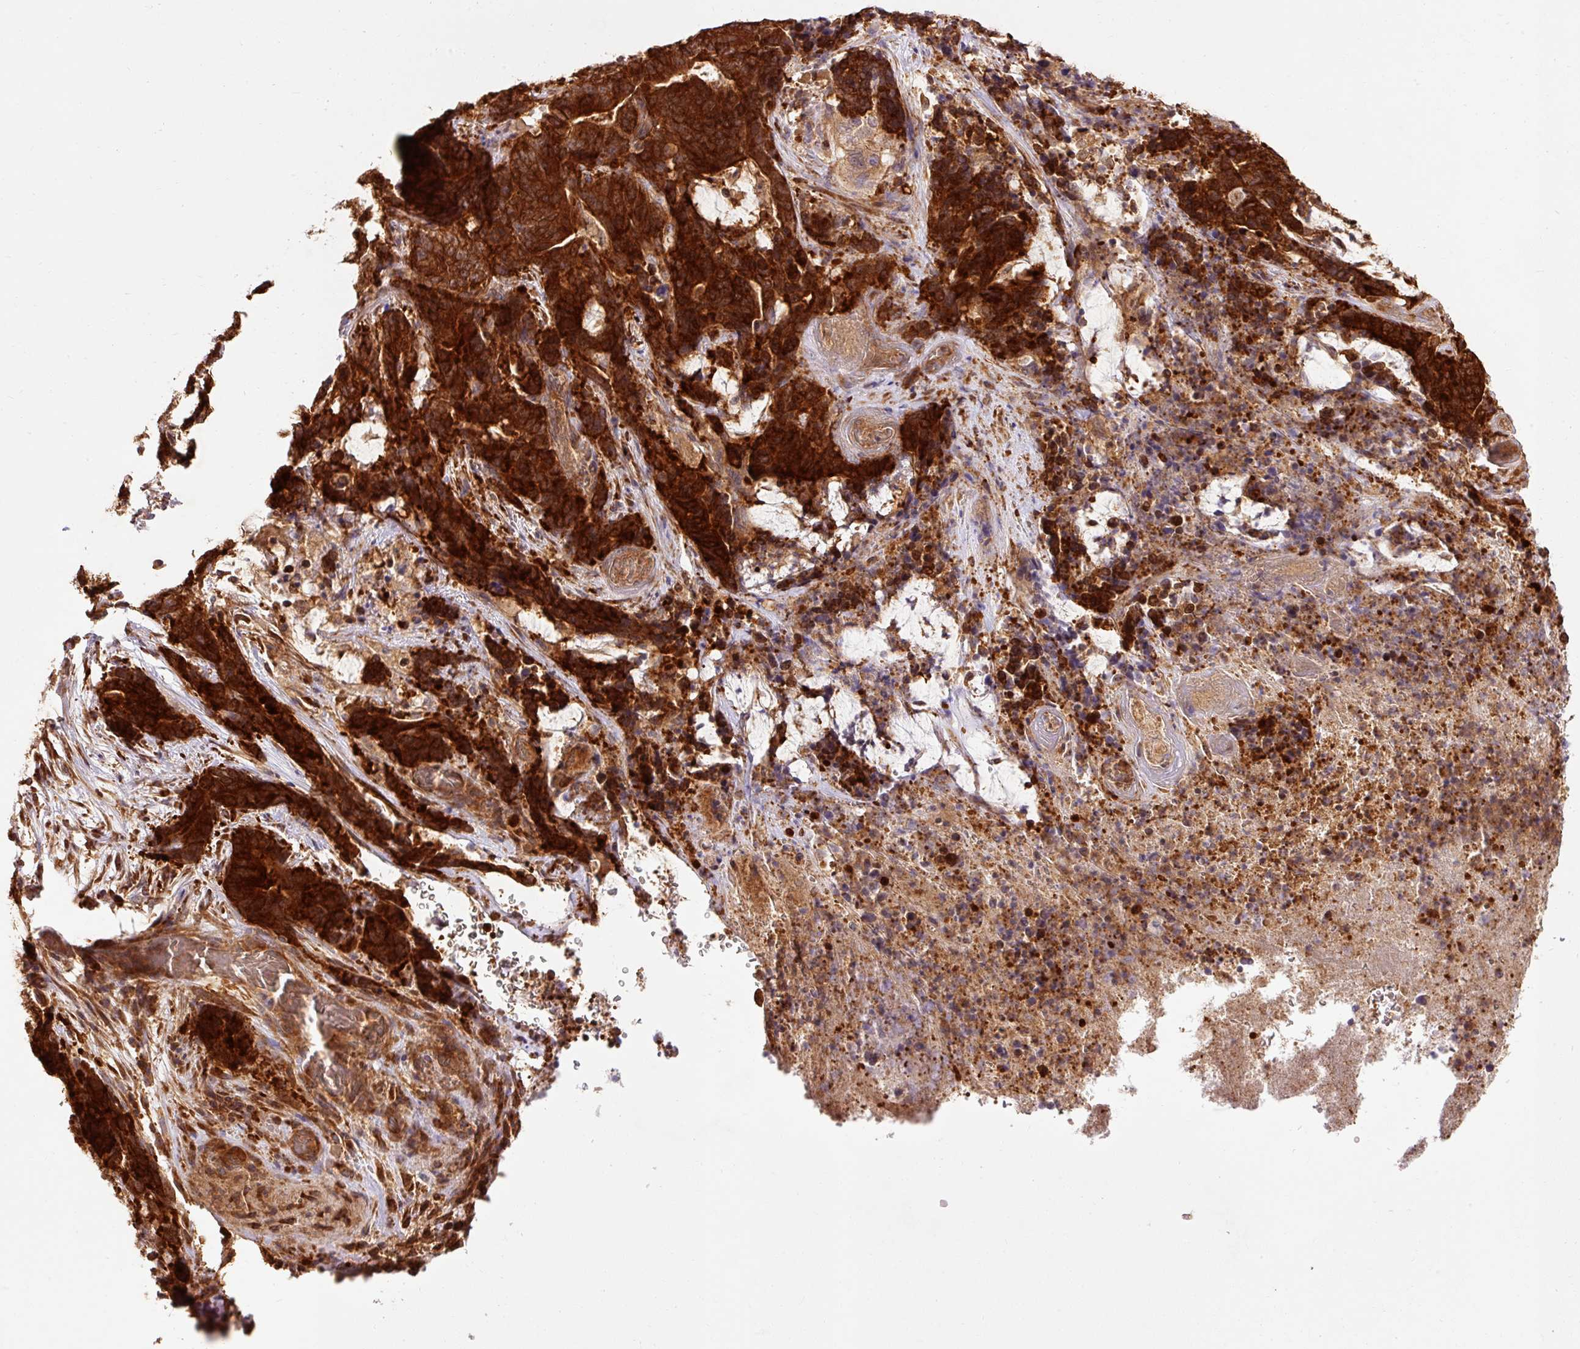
{"staining": {"intensity": "strong", "quantity": ">75%", "location": "cytoplasmic/membranous"}, "tissue": "stomach cancer", "cell_type": "Tumor cells", "image_type": "cancer", "snomed": [{"axis": "morphology", "description": "Normal tissue, NOS"}, {"axis": "morphology", "description": "Adenocarcinoma, NOS"}, {"axis": "topography", "description": "Stomach"}], "caption": "About >75% of tumor cells in human stomach cancer (adenocarcinoma) demonstrate strong cytoplasmic/membranous protein staining as visualized by brown immunohistochemical staining.", "gene": "PDAP1", "patient": {"sex": "female", "age": 64}}